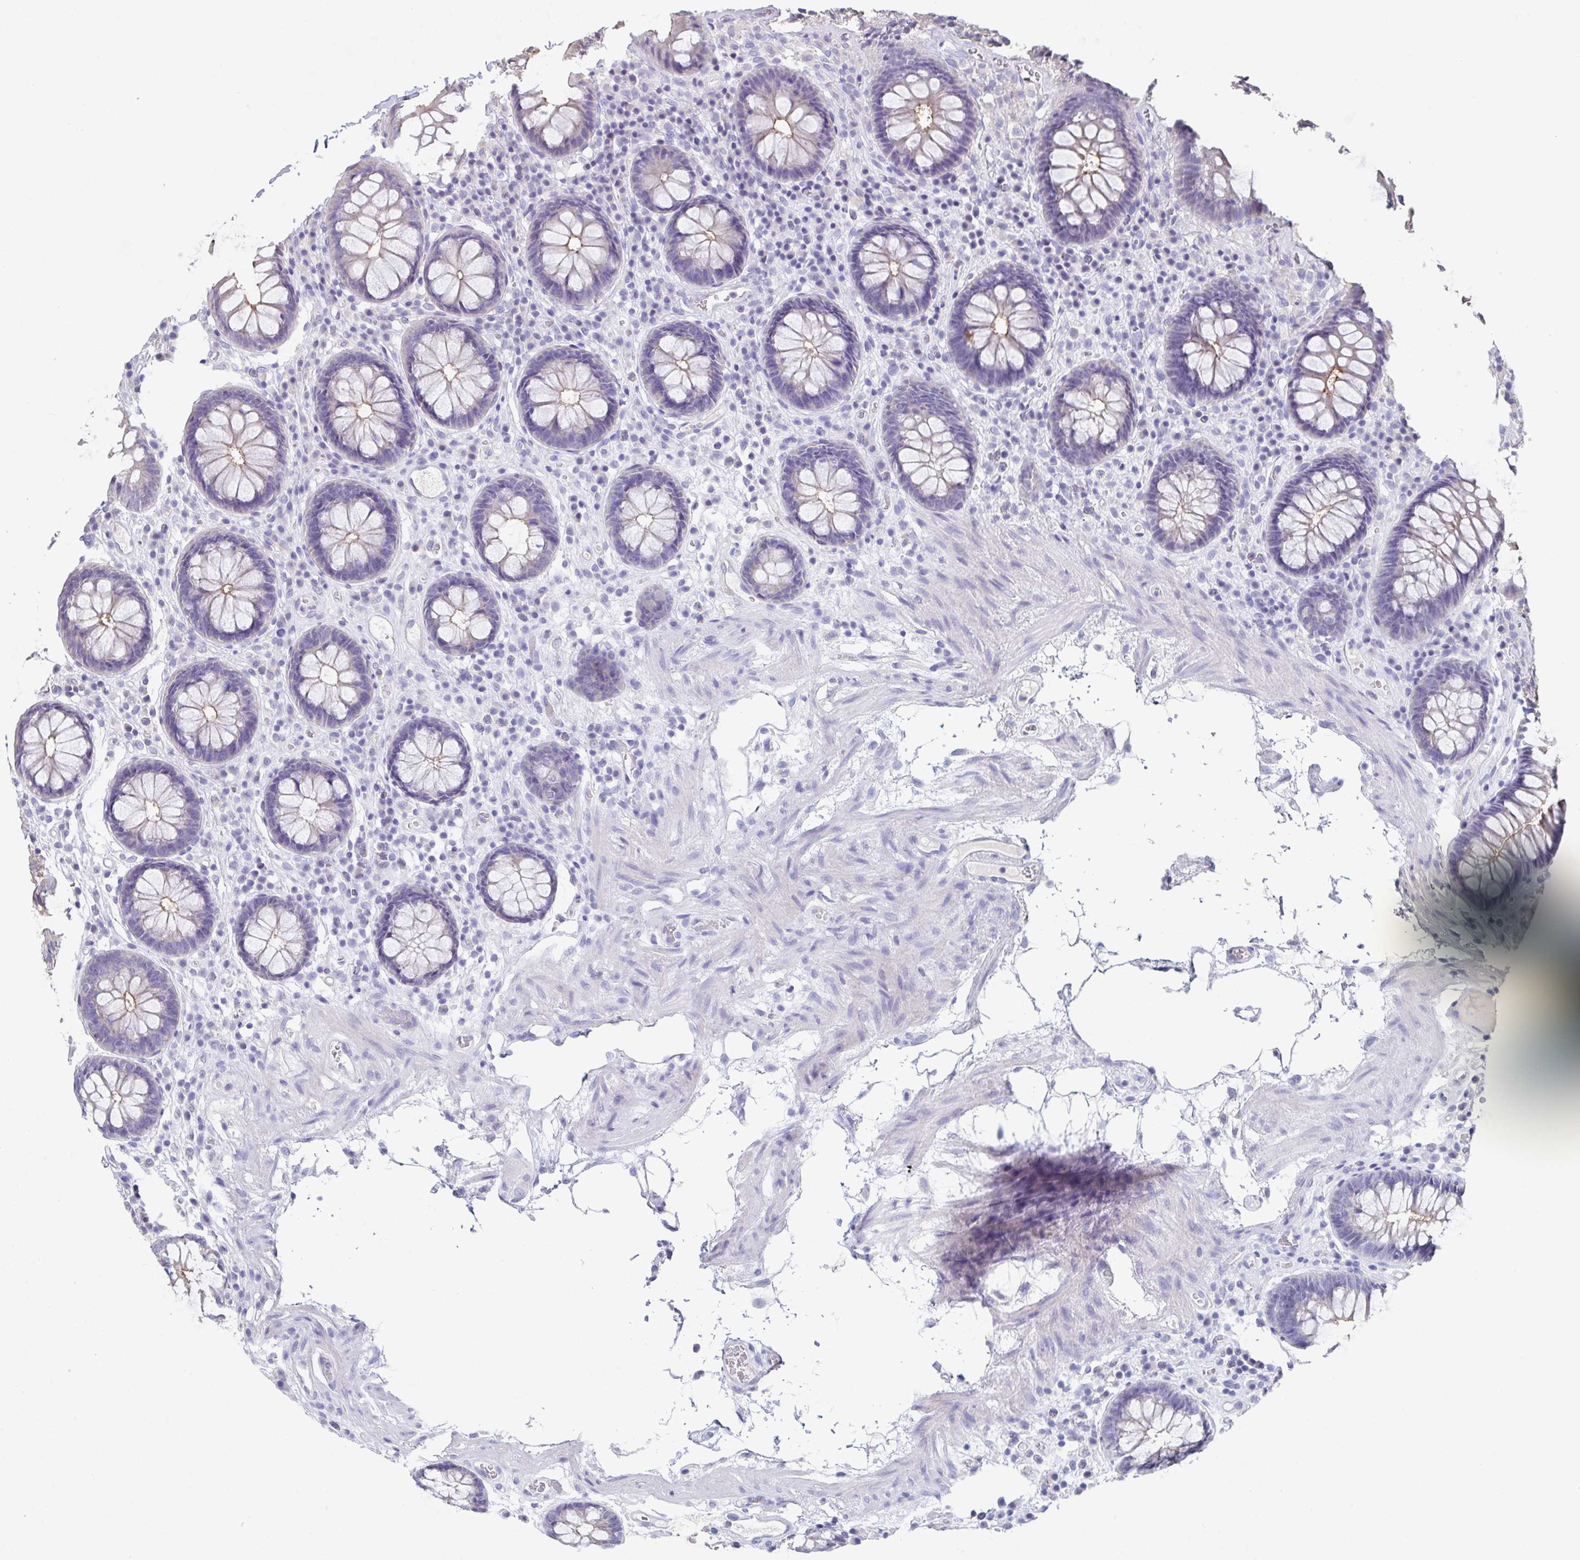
{"staining": {"intensity": "negative", "quantity": "none", "location": "none"}, "tissue": "colon", "cell_type": "Endothelial cells", "image_type": "normal", "snomed": [{"axis": "morphology", "description": "Normal tissue, NOS"}, {"axis": "topography", "description": "Colon"}, {"axis": "topography", "description": "Peripheral nerve tissue"}], "caption": "Immunohistochemical staining of benign colon displays no significant positivity in endothelial cells. (Brightfield microscopy of DAB (3,3'-diaminobenzidine) IHC at high magnification).", "gene": "SLC44A4", "patient": {"sex": "male", "age": 84}}